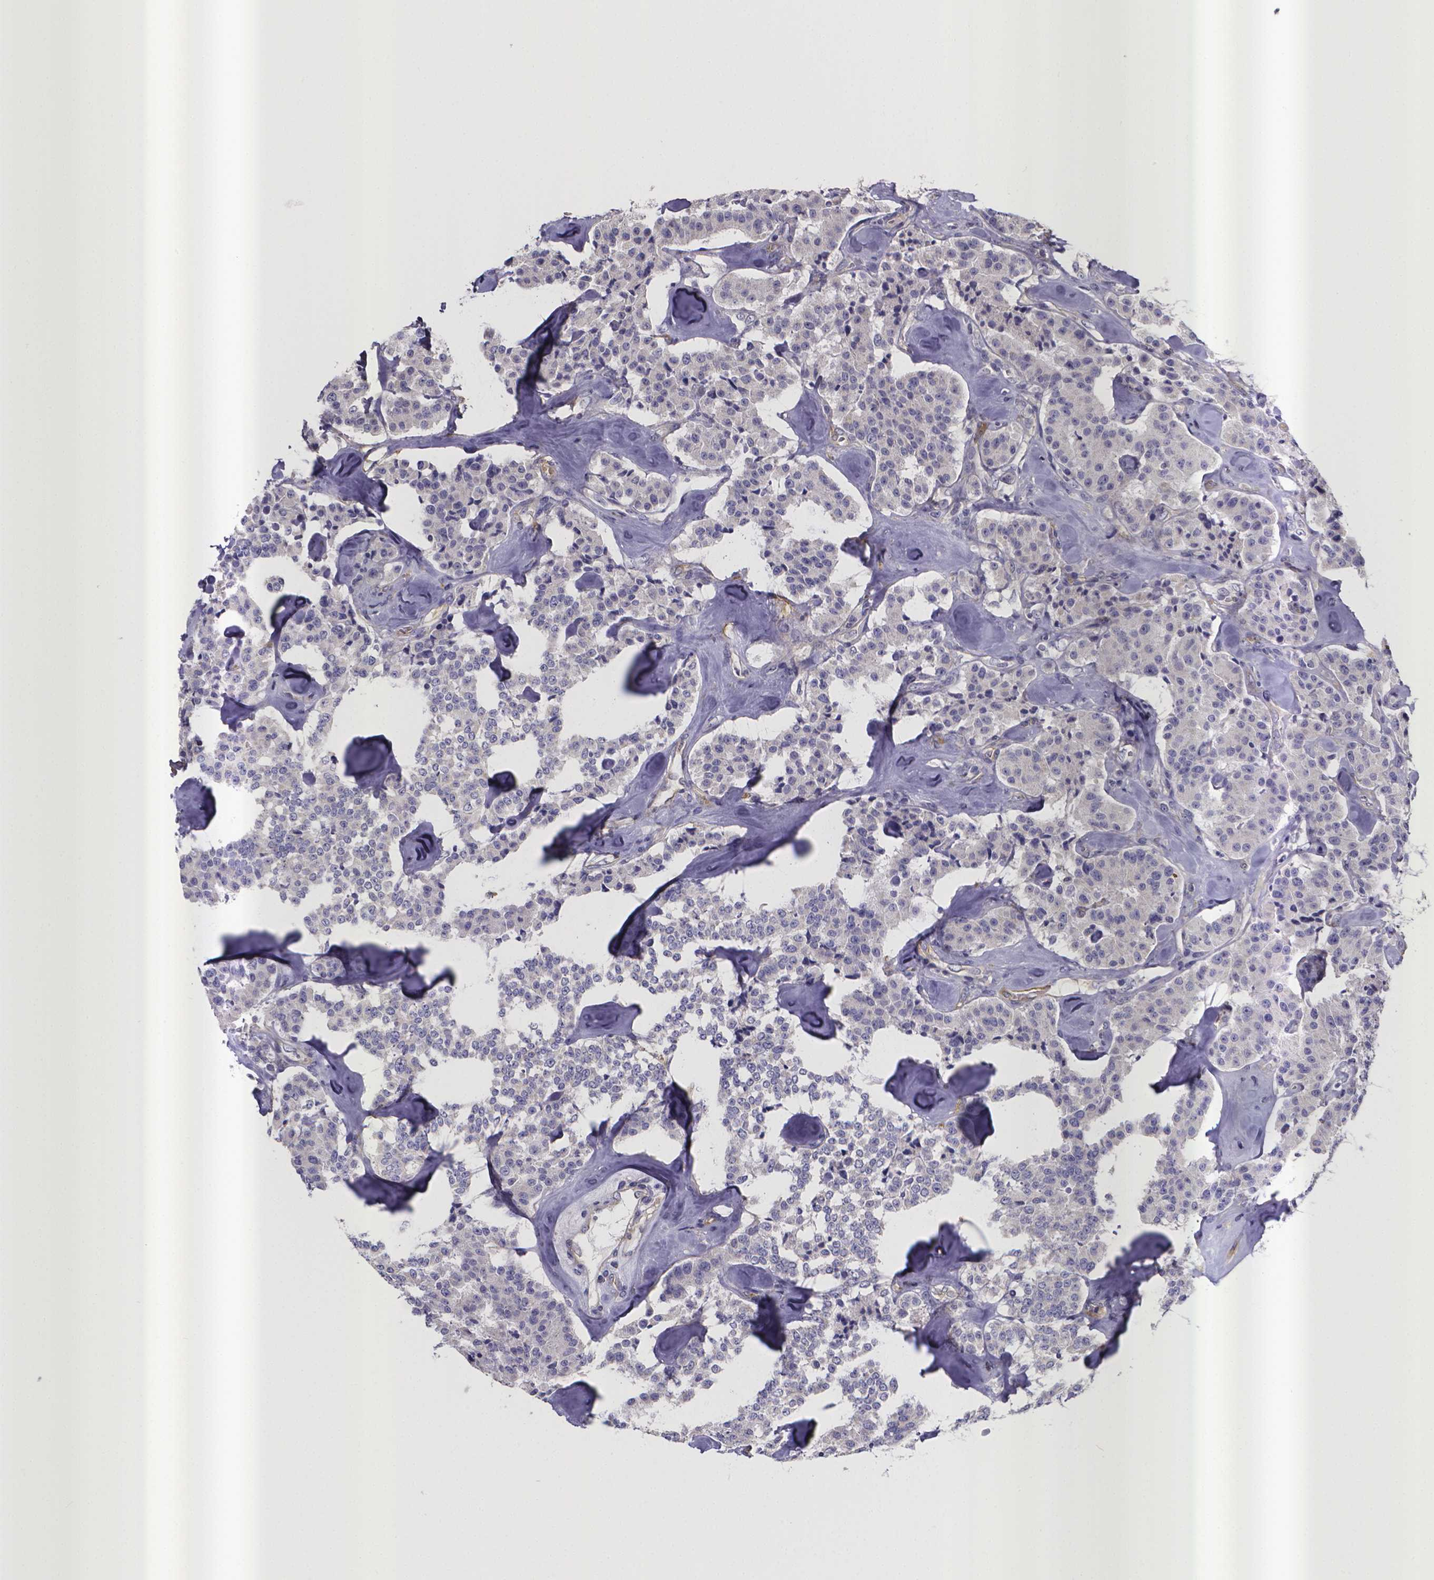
{"staining": {"intensity": "negative", "quantity": "none", "location": "none"}, "tissue": "carcinoid", "cell_type": "Tumor cells", "image_type": "cancer", "snomed": [{"axis": "morphology", "description": "Carcinoid, malignant, NOS"}, {"axis": "topography", "description": "Pancreas"}], "caption": "Immunohistochemical staining of carcinoid demonstrates no significant expression in tumor cells.", "gene": "RERG", "patient": {"sex": "male", "age": 41}}